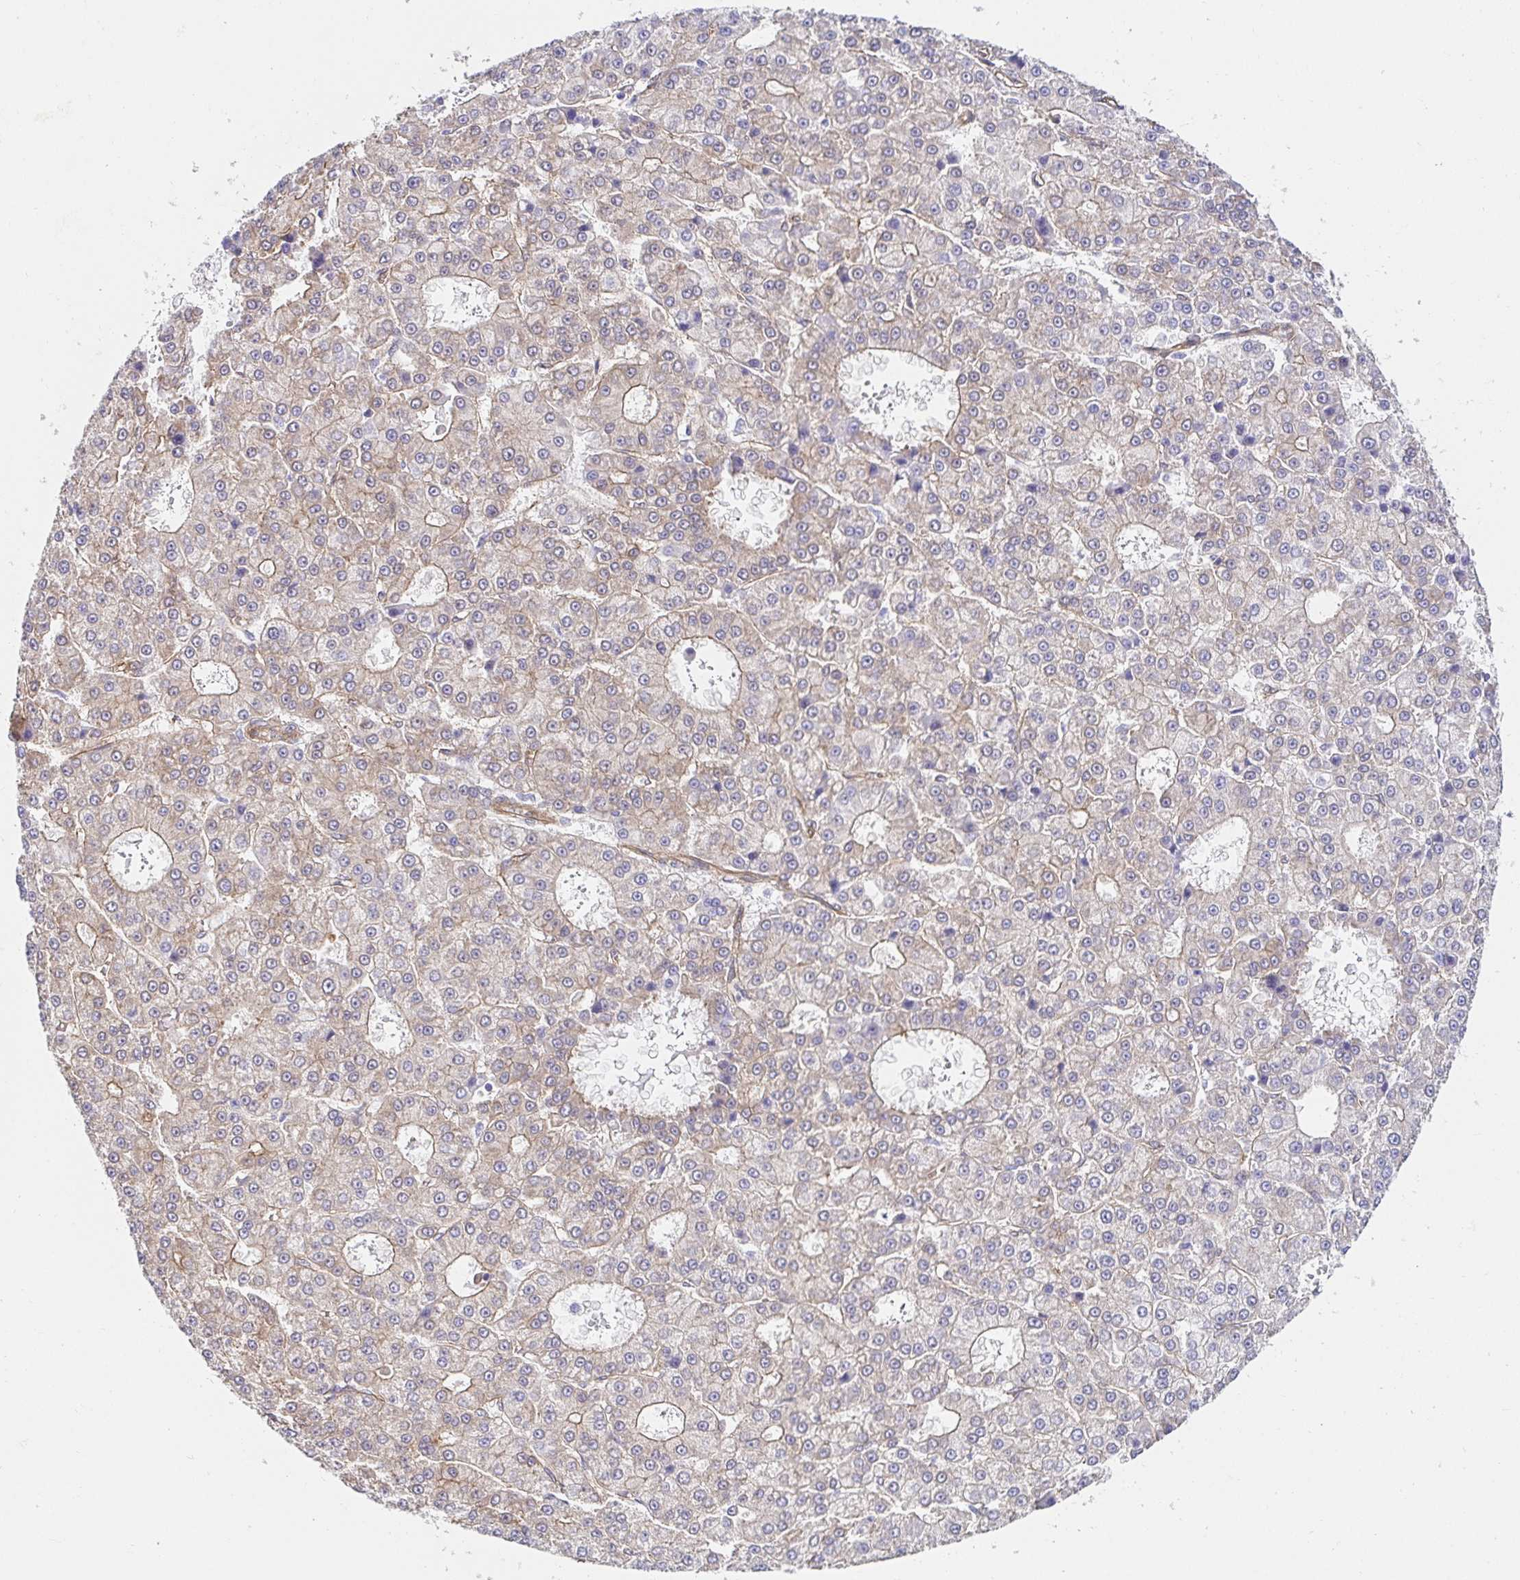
{"staining": {"intensity": "weak", "quantity": "<25%", "location": "cytoplasmic/membranous"}, "tissue": "liver cancer", "cell_type": "Tumor cells", "image_type": "cancer", "snomed": [{"axis": "morphology", "description": "Carcinoma, Hepatocellular, NOS"}, {"axis": "topography", "description": "Liver"}], "caption": "High power microscopy image of an immunohistochemistry histopathology image of liver cancer (hepatocellular carcinoma), revealing no significant expression in tumor cells.", "gene": "CTTN", "patient": {"sex": "male", "age": 70}}